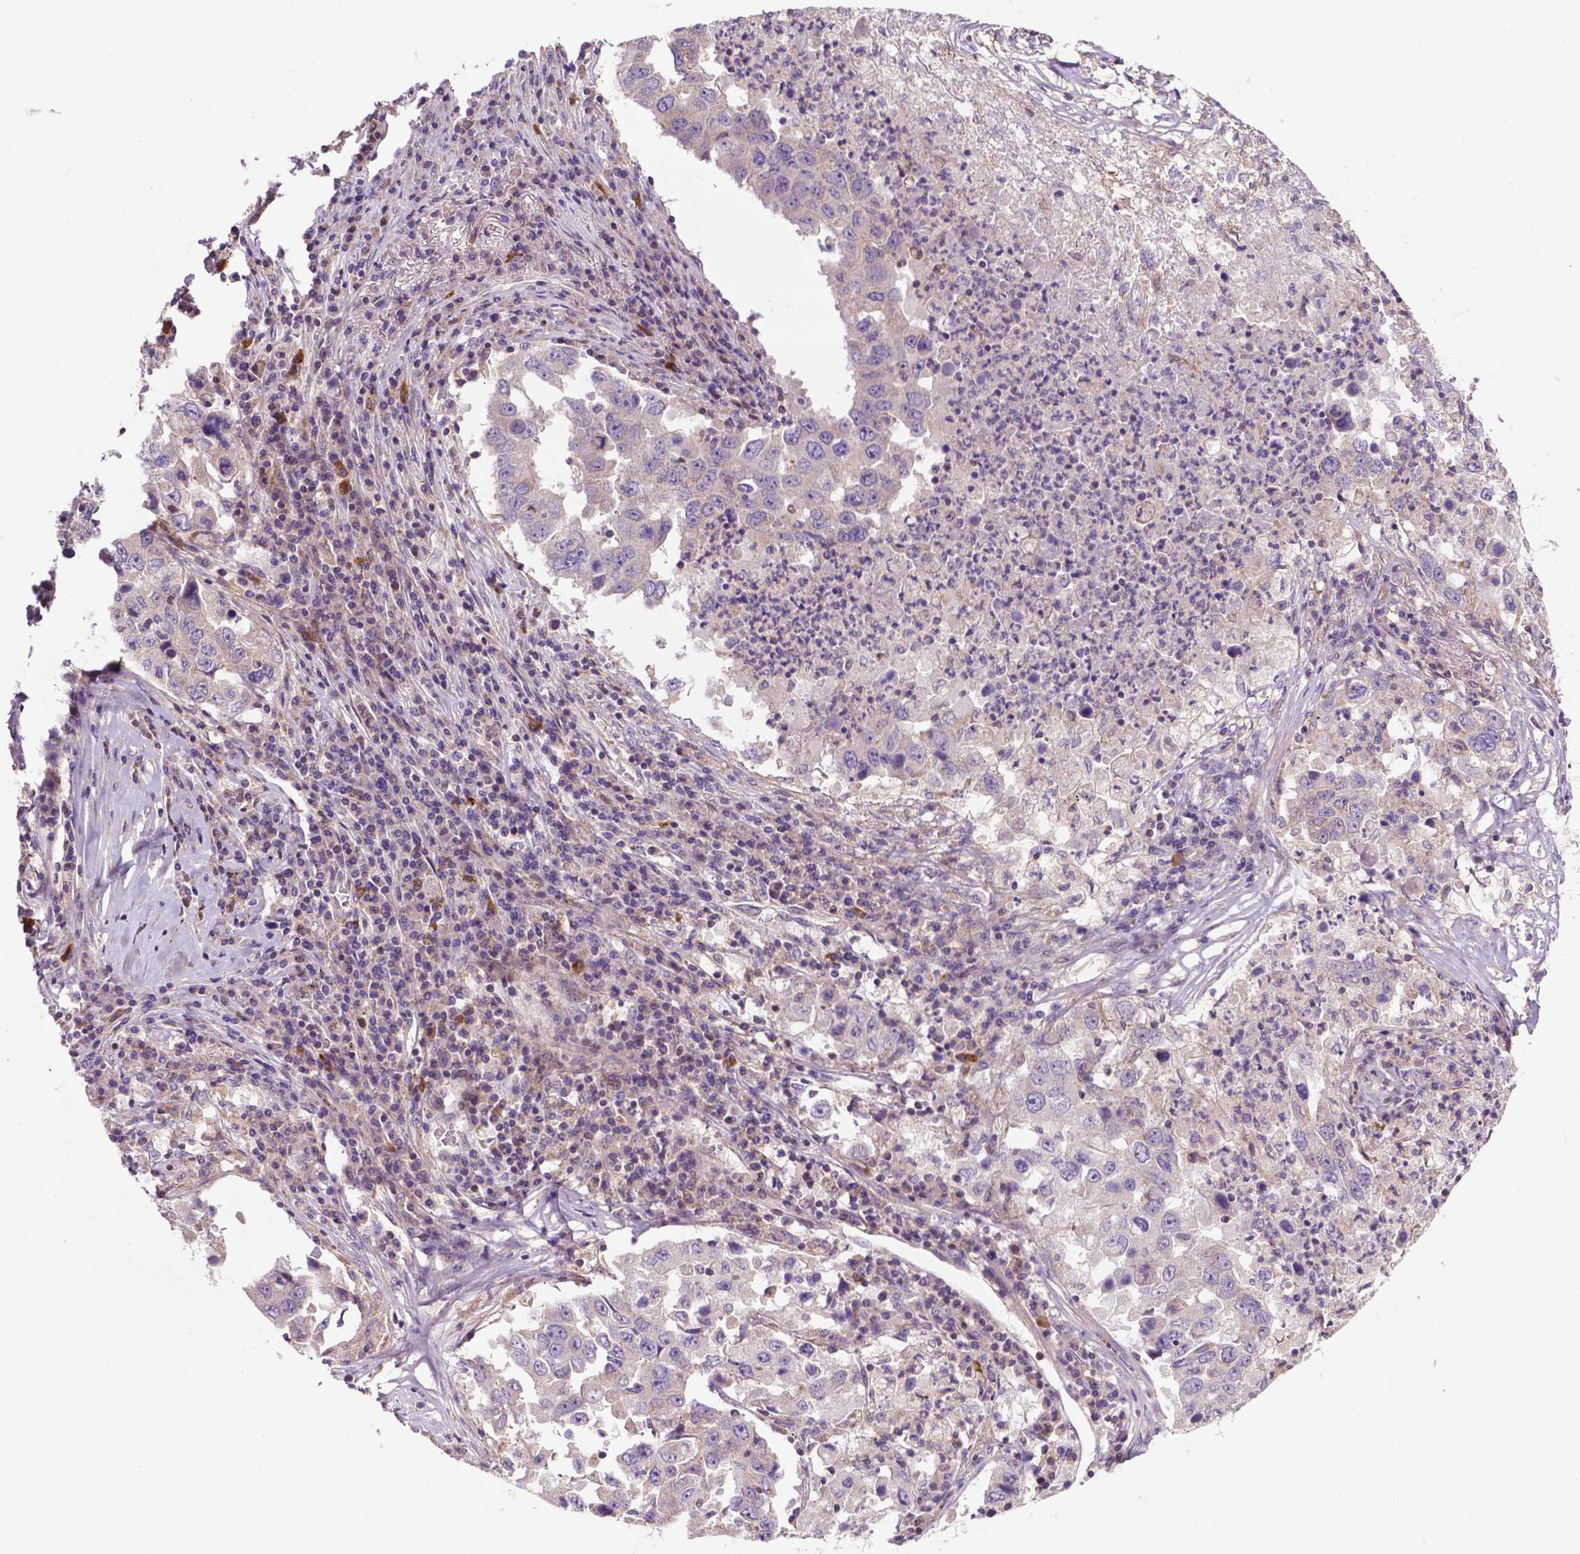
{"staining": {"intensity": "negative", "quantity": "none", "location": "none"}, "tissue": "lung cancer", "cell_type": "Tumor cells", "image_type": "cancer", "snomed": [{"axis": "morphology", "description": "Adenocarcinoma, NOS"}, {"axis": "topography", "description": "Lung"}], "caption": "The immunohistochemistry histopathology image has no significant staining in tumor cells of lung cancer tissue. (IHC, brightfield microscopy, high magnification).", "gene": "SPNS2", "patient": {"sex": "male", "age": 73}}